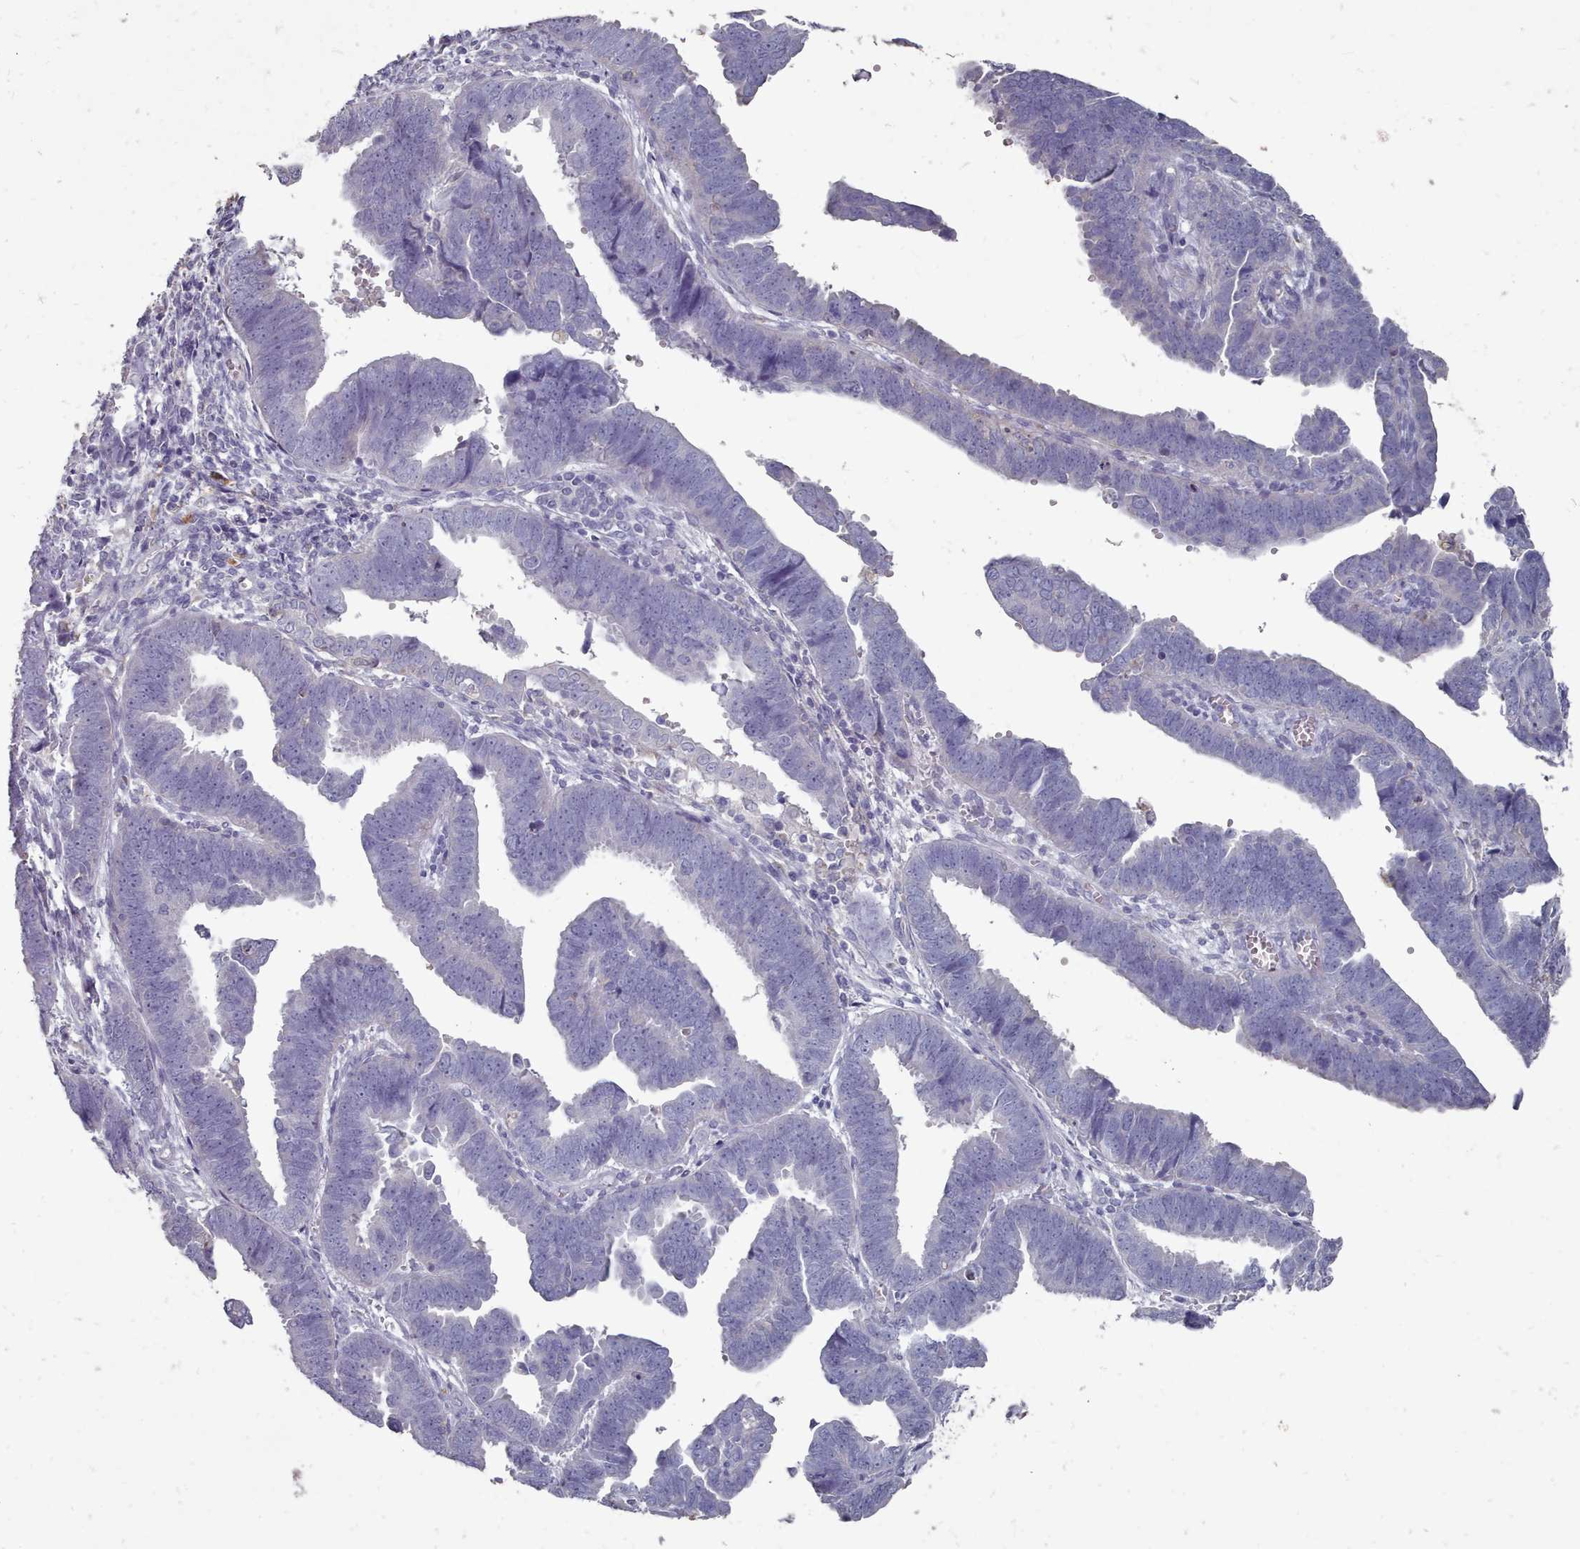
{"staining": {"intensity": "negative", "quantity": "none", "location": "none"}, "tissue": "endometrial cancer", "cell_type": "Tumor cells", "image_type": "cancer", "snomed": [{"axis": "morphology", "description": "Adenocarcinoma, NOS"}, {"axis": "topography", "description": "Endometrium"}], "caption": "The image exhibits no significant positivity in tumor cells of endometrial cancer.", "gene": "OTULINL", "patient": {"sex": "female", "age": 75}}